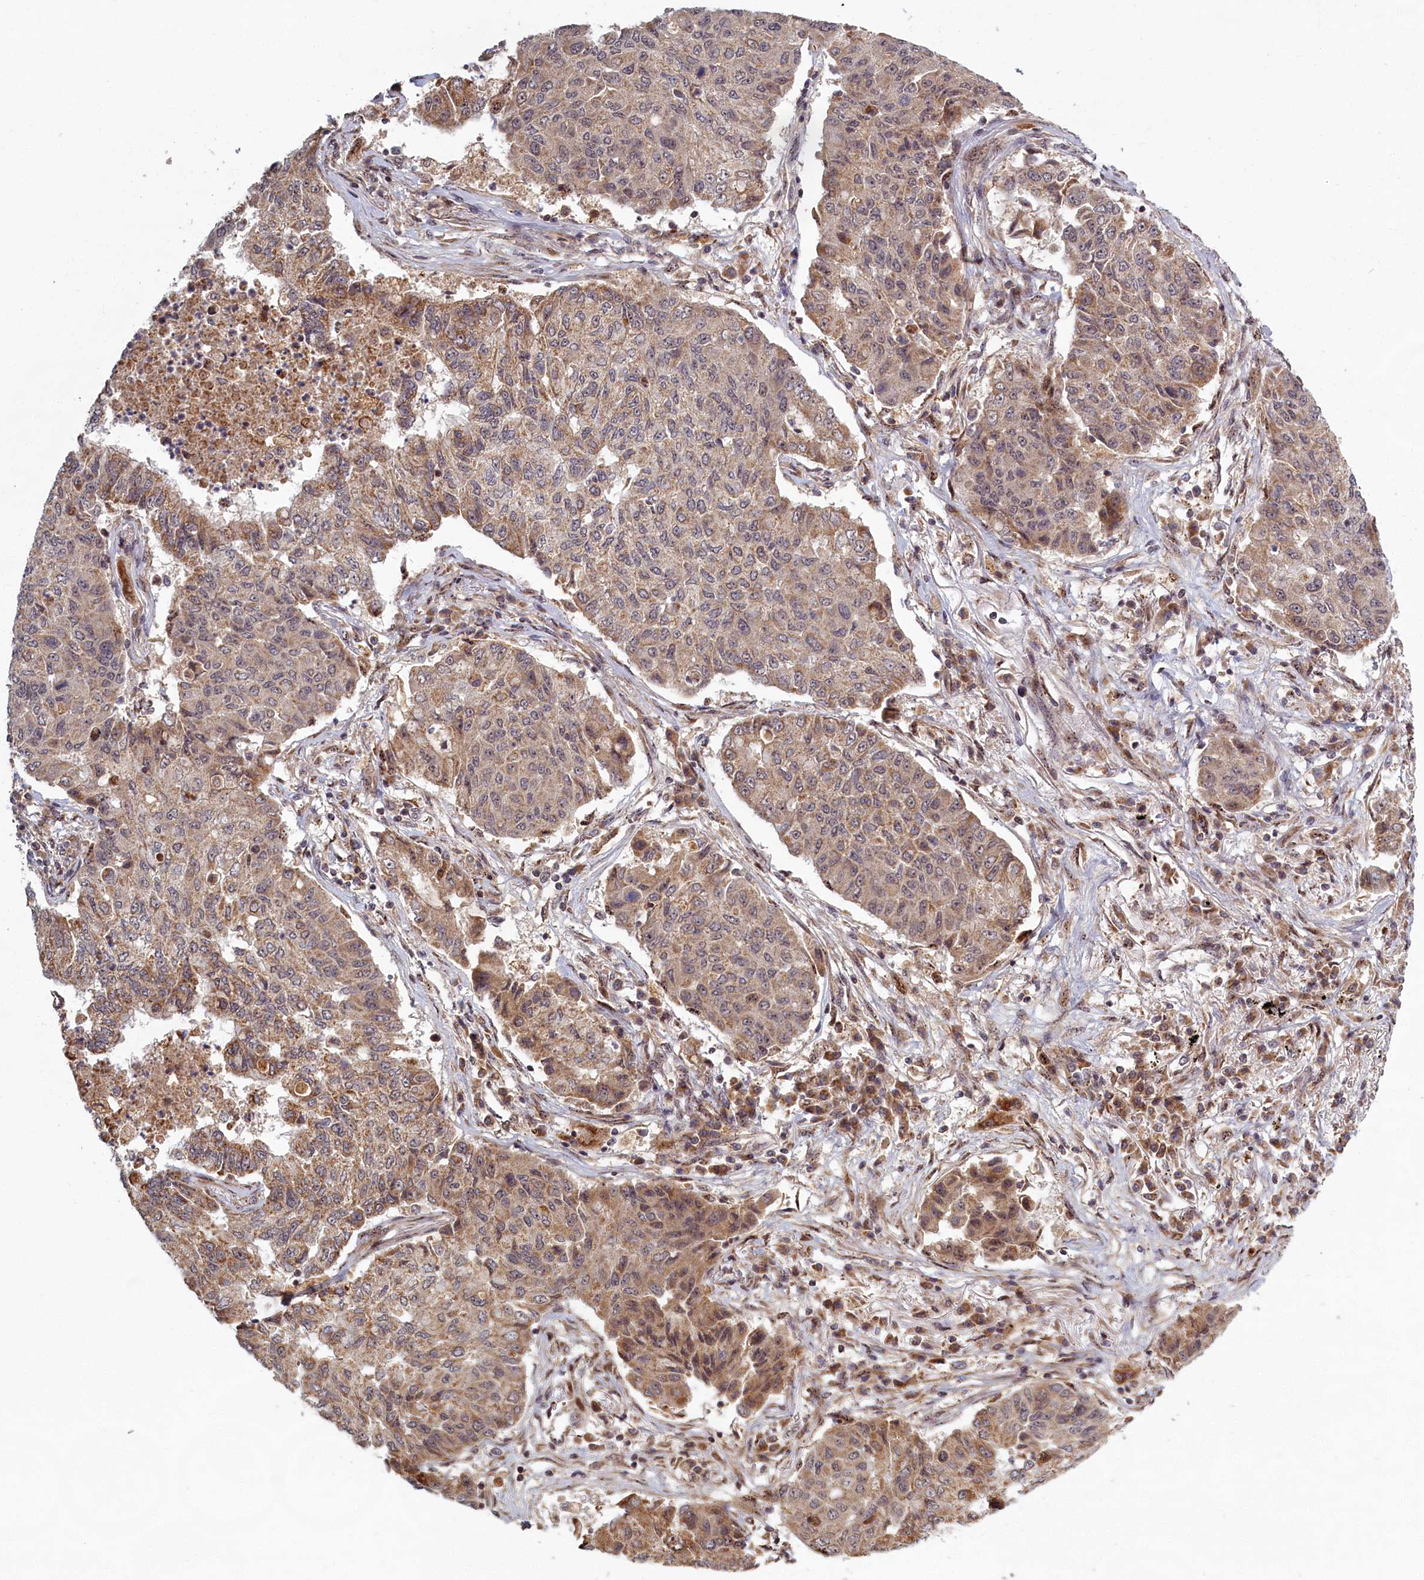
{"staining": {"intensity": "moderate", "quantity": ">75%", "location": "cytoplasmic/membranous"}, "tissue": "lung cancer", "cell_type": "Tumor cells", "image_type": "cancer", "snomed": [{"axis": "morphology", "description": "Squamous cell carcinoma, NOS"}, {"axis": "topography", "description": "Lung"}], "caption": "There is medium levels of moderate cytoplasmic/membranous staining in tumor cells of lung cancer (squamous cell carcinoma), as demonstrated by immunohistochemical staining (brown color).", "gene": "PLA2G10", "patient": {"sex": "male", "age": 74}}